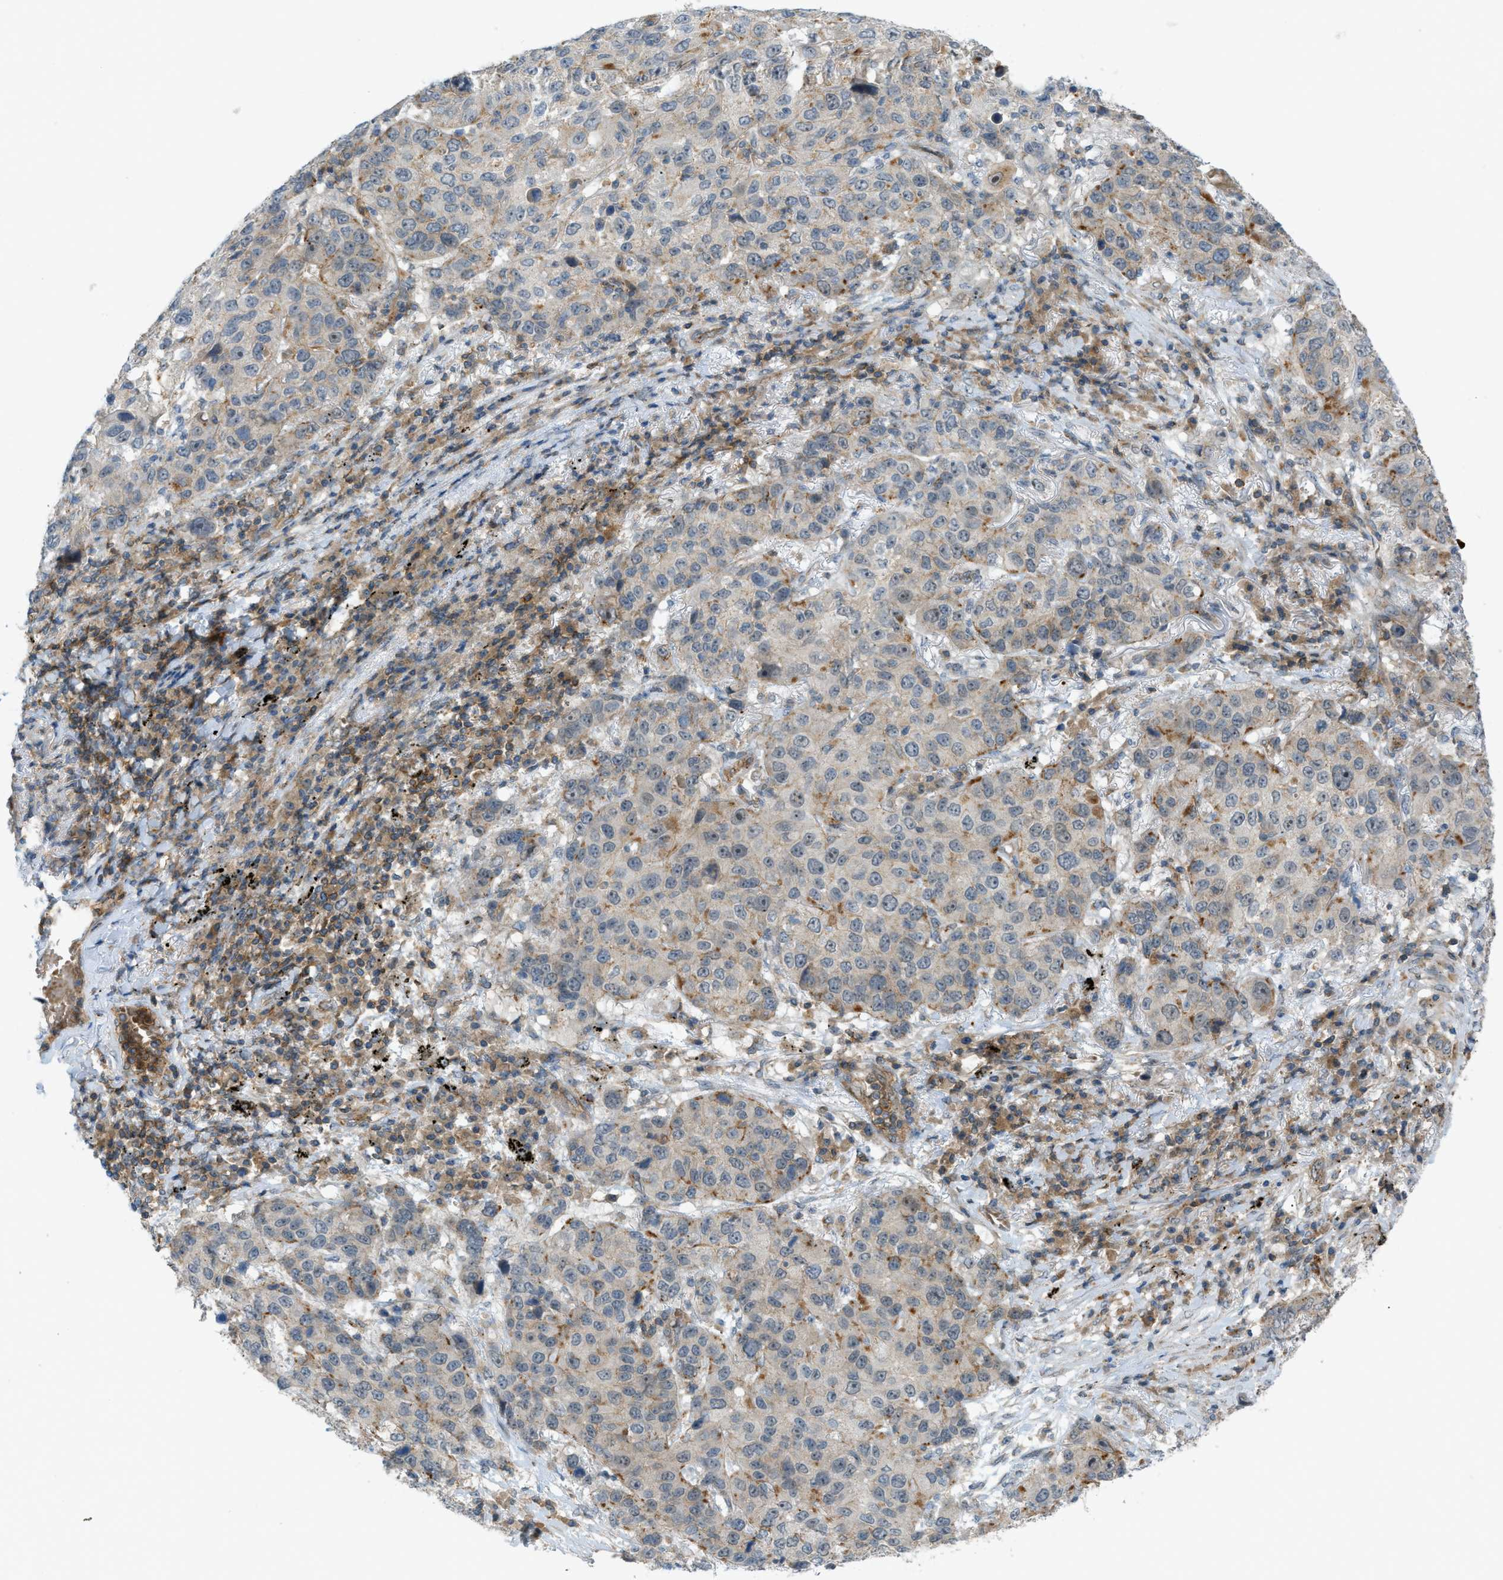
{"staining": {"intensity": "weak", "quantity": ">75%", "location": "cytoplasmic/membranous"}, "tissue": "lung cancer", "cell_type": "Tumor cells", "image_type": "cancer", "snomed": [{"axis": "morphology", "description": "Squamous cell carcinoma, NOS"}, {"axis": "topography", "description": "Lung"}], "caption": "A histopathology image showing weak cytoplasmic/membranous positivity in about >75% of tumor cells in squamous cell carcinoma (lung), as visualized by brown immunohistochemical staining.", "gene": "GRK6", "patient": {"sex": "male", "age": 57}}